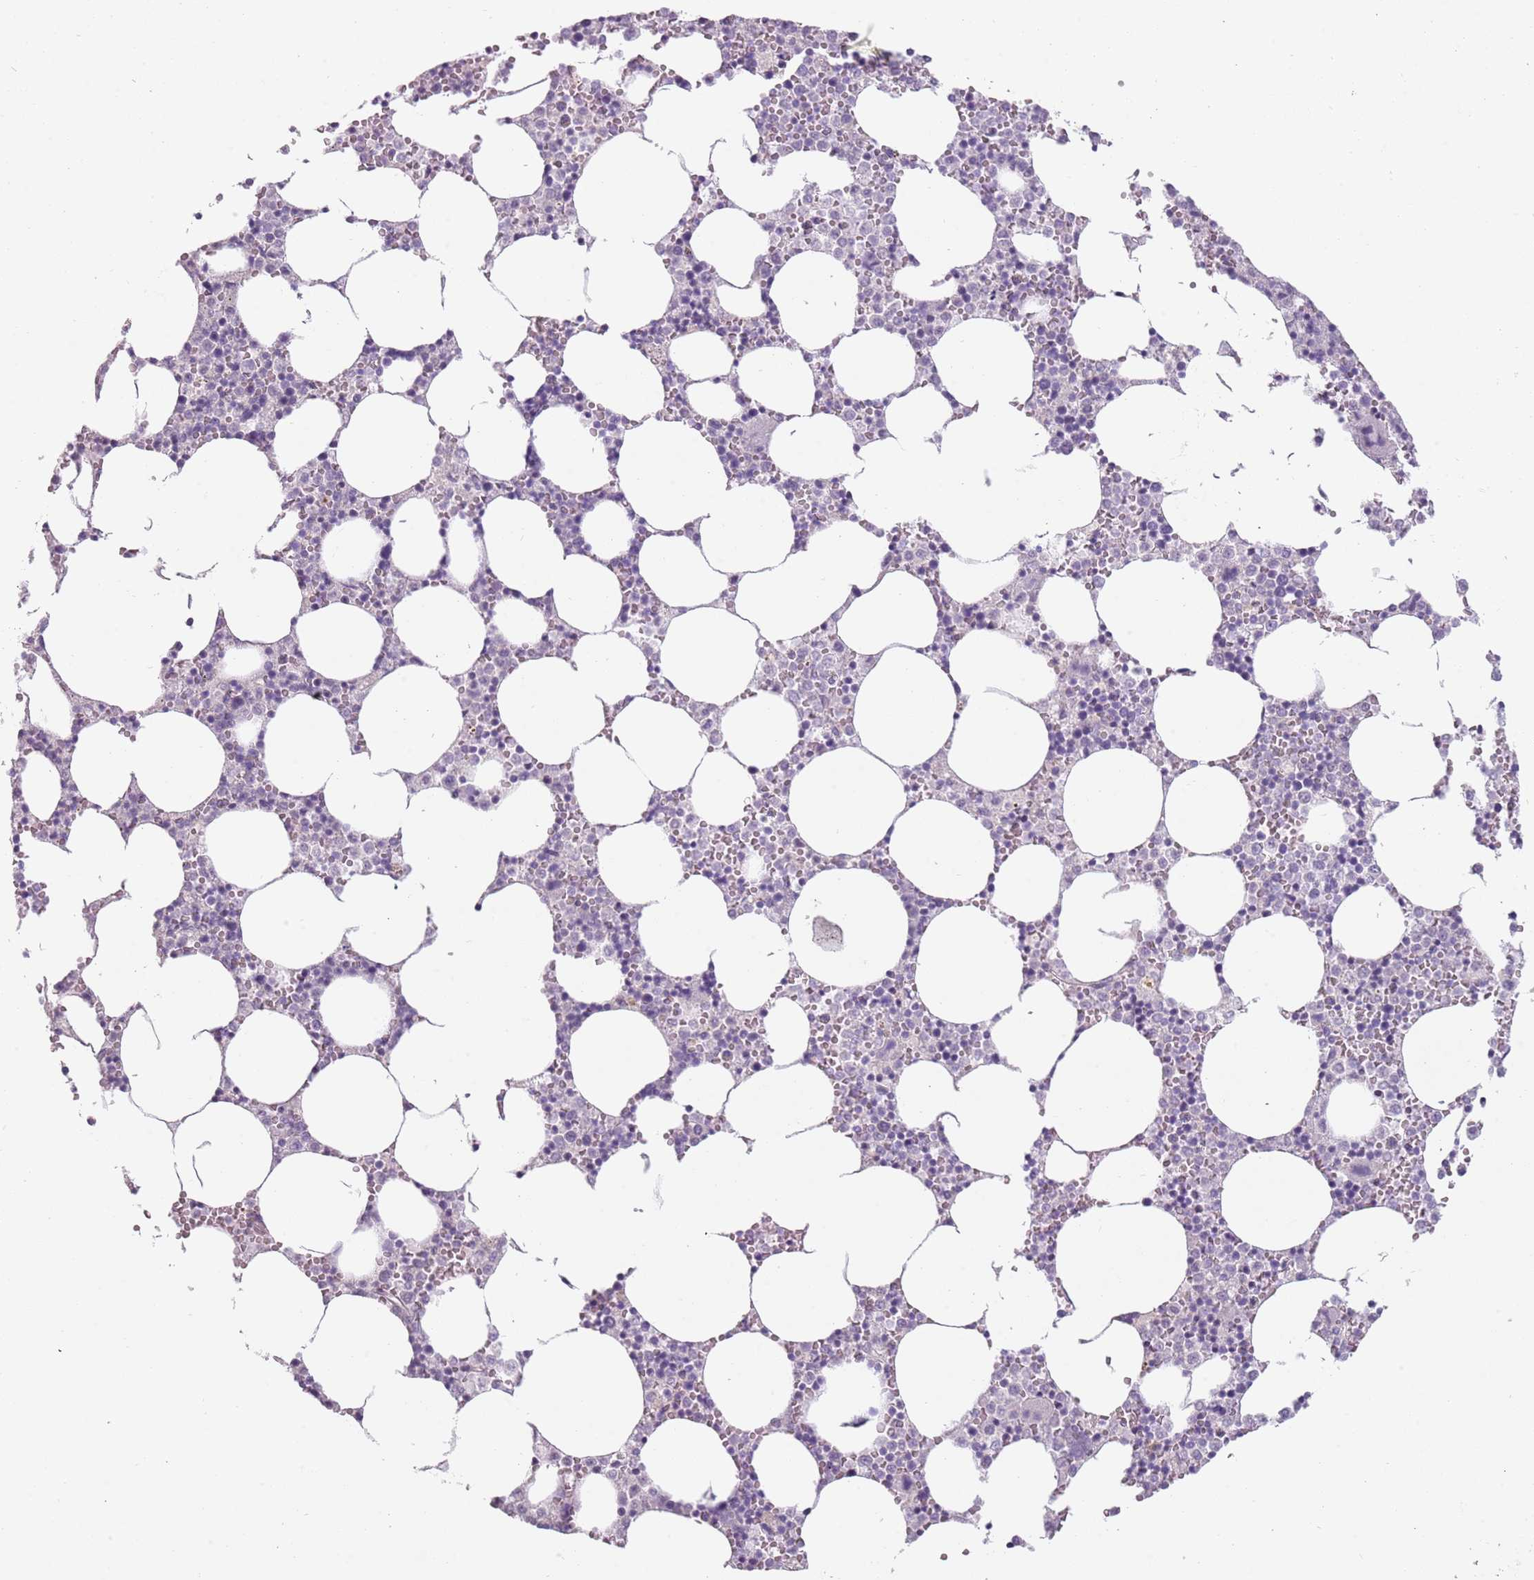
{"staining": {"intensity": "negative", "quantity": "none", "location": "none"}, "tissue": "bone marrow", "cell_type": "Hematopoietic cells", "image_type": "normal", "snomed": [{"axis": "morphology", "description": "Normal tissue, NOS"}, {"axis": "topography", "description": "Bone marrow"}], "caption": "High magnification brightfield microscopy of normal bone marrow stained with DAB (brown) and counterstained with hematoxylin (blue): hematopoietic cells show no significant expression. Nuclei are stained in blue.", "gene": "RFX2", "patient": {"sex": "female", "age": 64}}